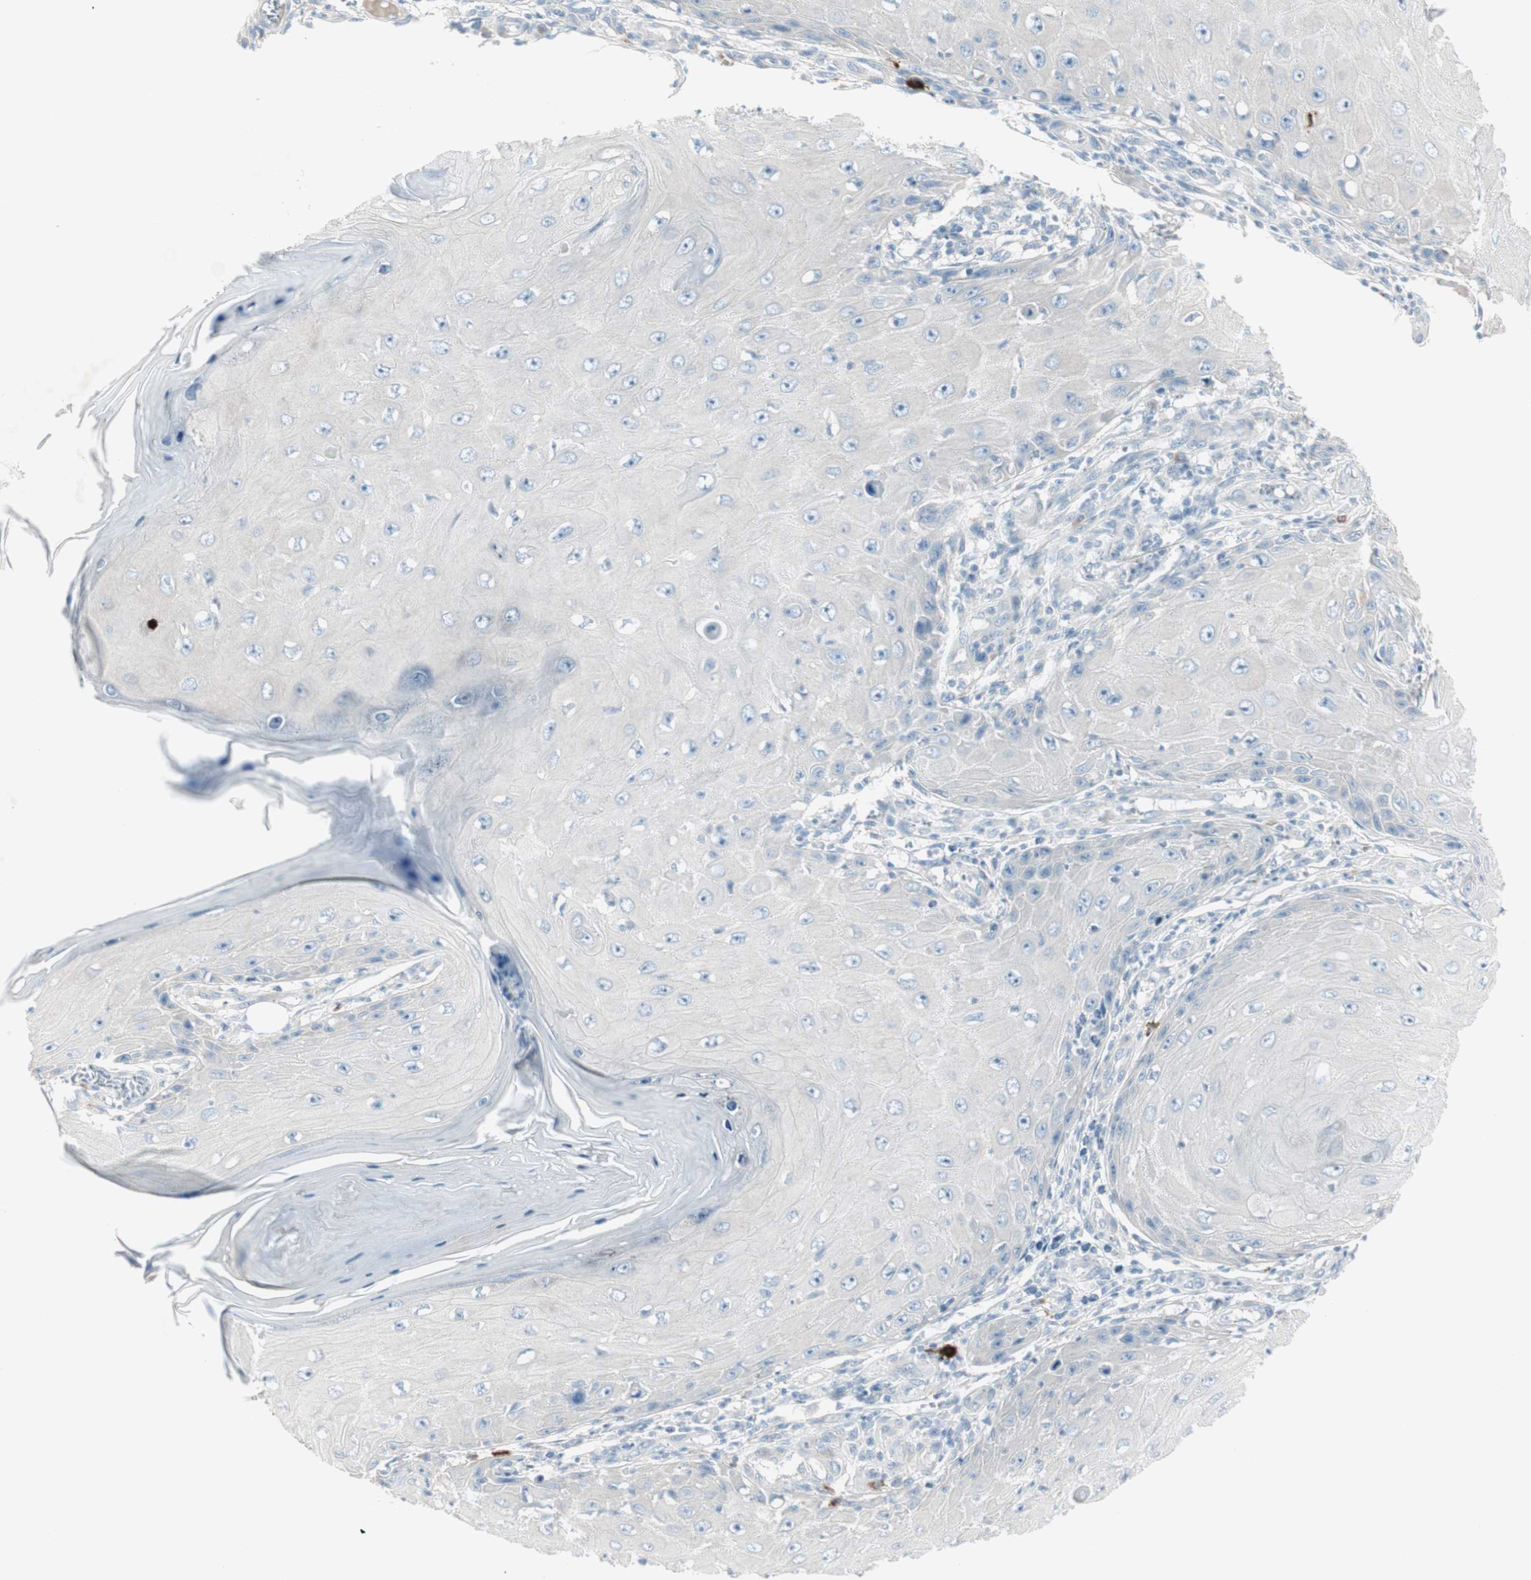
{"staining": {"intensity": "negative", "quantity": "none", "location": "none"}, "tissue": "skin cancer", "cell_type": "Tumor cells", "image_type": "cancer", "snomed": [{"axis": "morphology", "description": "Squamous cell carcinoma, NOS"}, {"axis": "topography", "description": "Skin"}], "caption": "Skin cancer was stained to show a protein in brown. There is no significant positivity in tumor cells.", "gene": "MAPRE3", "patient": {"sex": "female", "age": 73}}